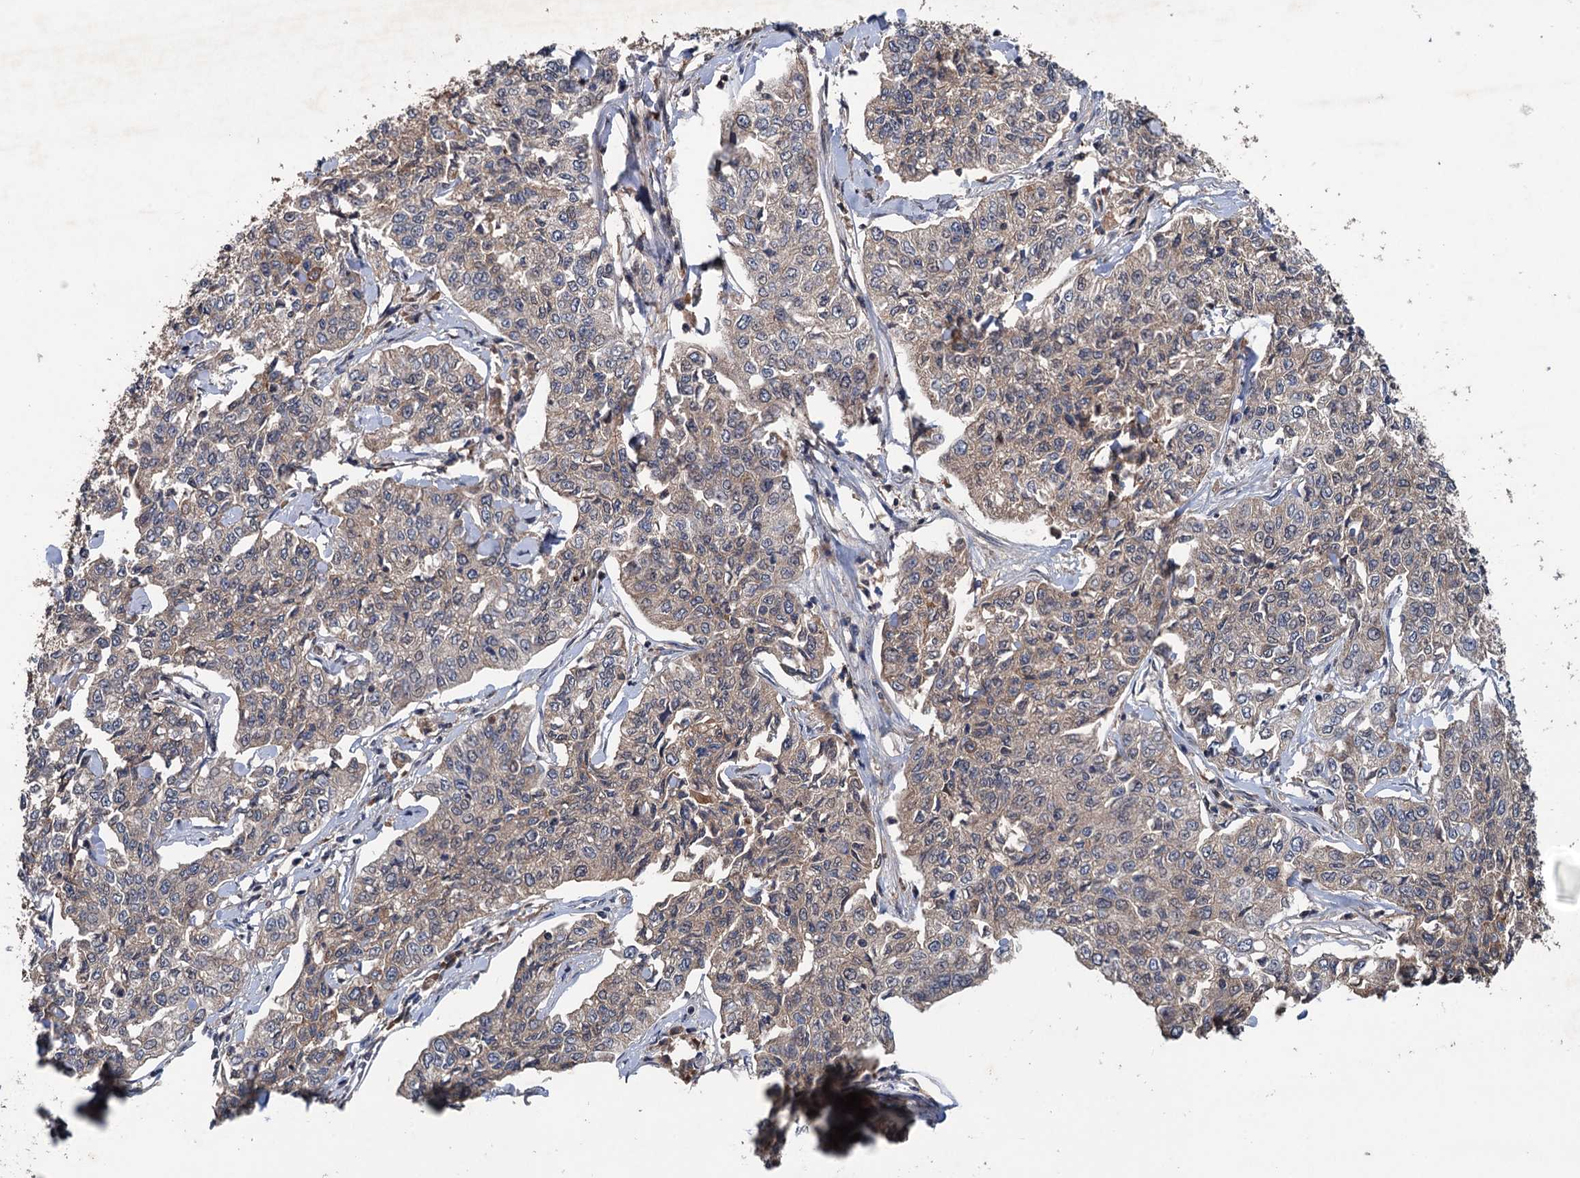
{"staining": {"intensity": "weak", "quantity": "<25%", "location": "cytoplasmic/membranous"}, "tissue": "cervical cancer", "cell_type": "Tumor cells", "image_type": "cancer", "snomed": [{"axis": "morphology", "description": "Squamous cell carcinoma, NOS"}, {"axis": "topography", "description": "Cervix"}], "caption": "Tumor cells are negative for brown protein staining in cervical cancer.", "gene": "ZNF438", "patient": {"sex": "female", "age": 35}}